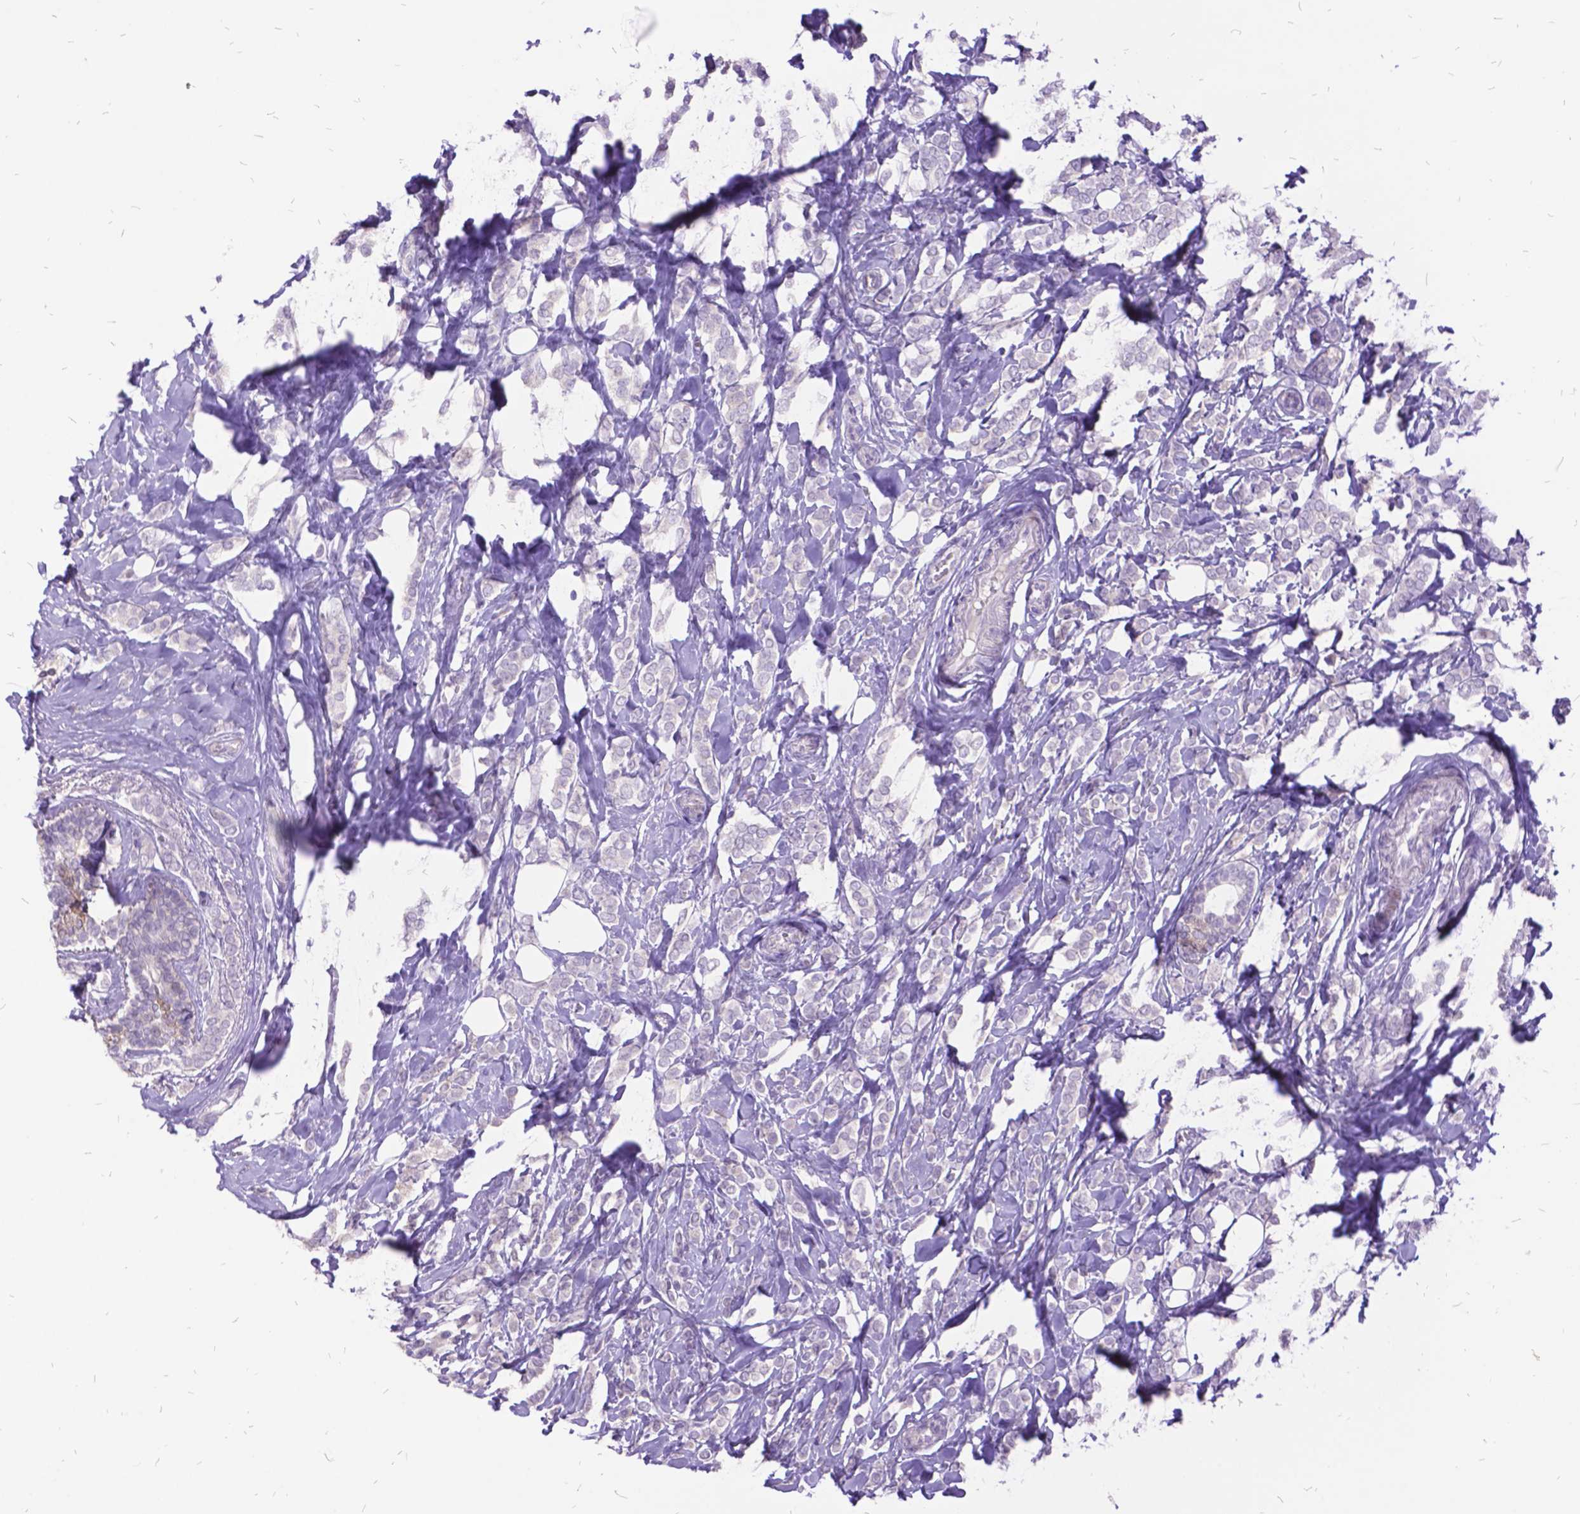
{"staining": {"intensity": "negative", "quantity": "none", "location": "none"}, "tissue": "breast cancer", "cell_type": "Tumor cells", "image_type": "cancer", "snomed": [{"axis": "morphology", "description": "Lobular carcinoma"}, {"axis": "topography", "description": "Breast"}], "caption": "A high-resolution histopathology image shows immunohistochemistry (IHC) staining of lobular carcinoma (breast), which shows no significant expression in tumor cells.", "gene": "ITGB6", "patient": {"sex": "female", "age": 49}}